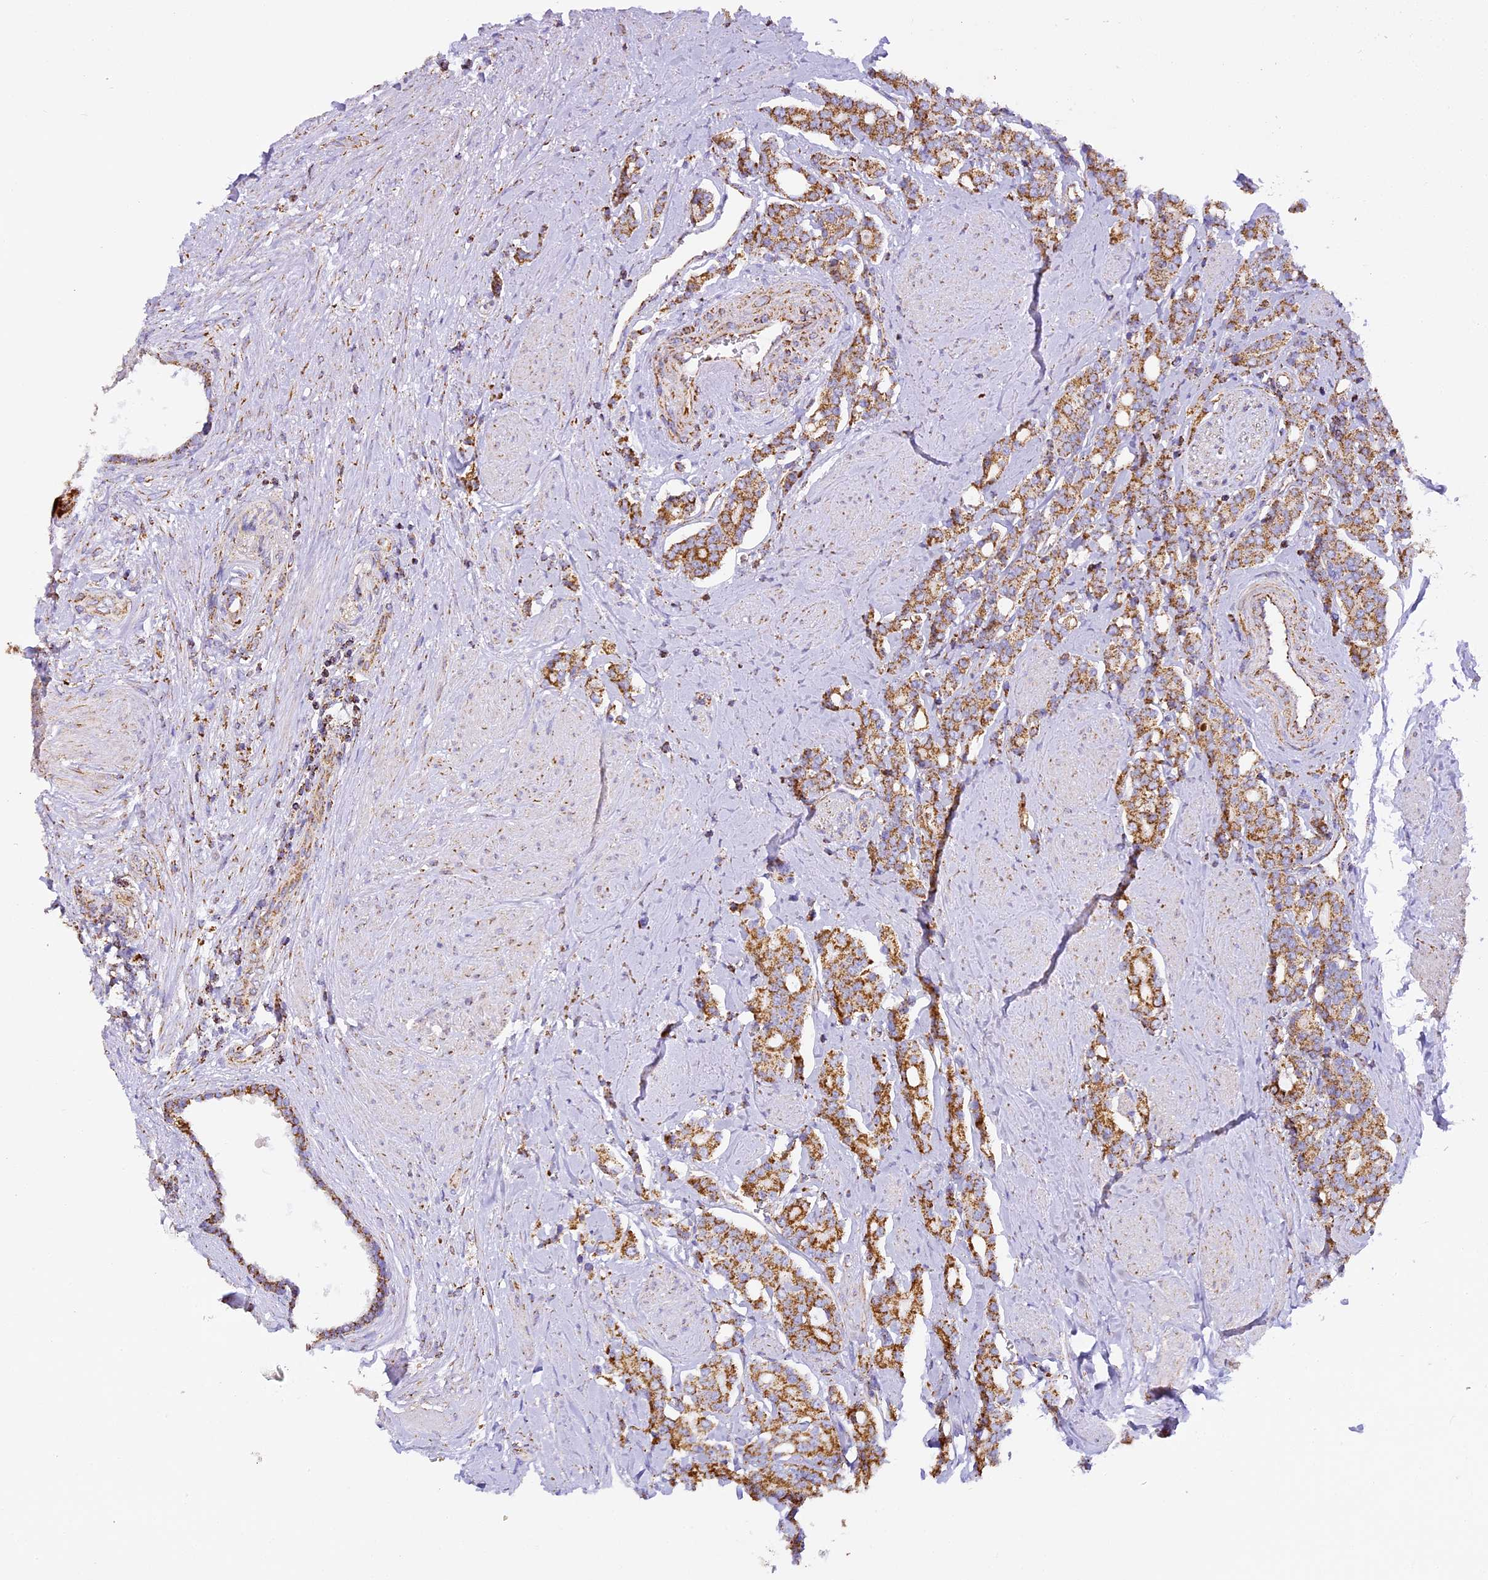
{"staining": {"intensity": "moderate", "quantity": ">75%", "location": "cytoplasmic/membranous"}, "tissue": "prostate cancer", "cell_type": "Tumor cells", "image_type": "cancer", "snomed": [{"axis": "morphology", "description": "Adenocarcinoma, High grade"}, {"axis": "topography", "description": "Prostate"}], "caption": "Prostate cancer (high-grade adenocarcinoma) stained for a protein exhibits moderate cytoplasmic/membranous positivity in tumor cells. Immunohistochemistry (ihc) stains the protein of interest in brown and the nuclei are stained blue.", "gene": "STK17A", "patient": {"sex": "male", "age": 62}}